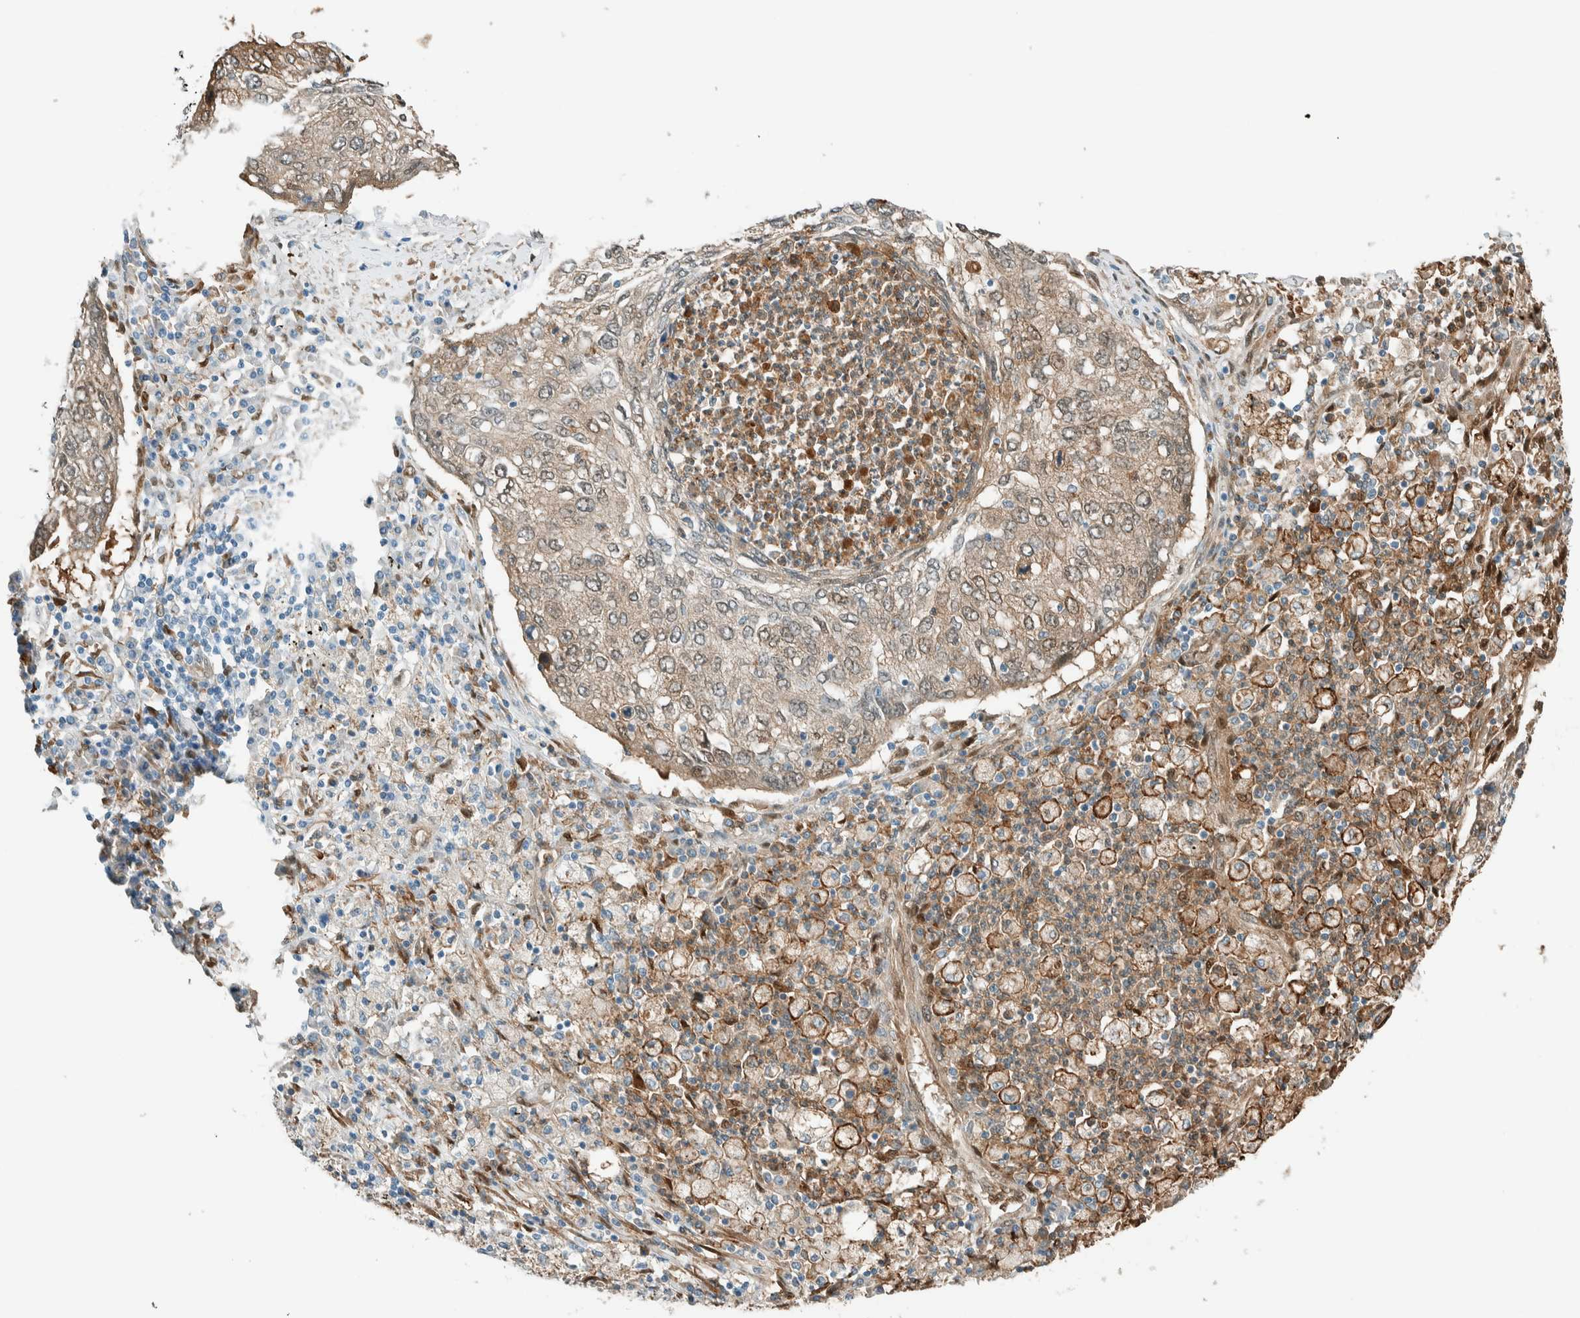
{"staining": {"intensity": "weak", "quantity": "25%-75%", "location": "cytoplasmic/membranous,nuclear"}, "tissue": "lung cancer", "cell_type": "Tumor cells", "image_type": "cancer", "snomed": [{"axis": "morphology", "description": "Squamous cell carcinoma, NOS"}, {"axis": "topography", "description": "Lung"}], "caption": "Lung squamous cell carcinoma stained for a protein (brown) exhibits weak cytoplasmic/membranous and nuclear positive positivity in approximately 25%-75% of tumor cells.", "gene": "NXN", "patient": {"sex": "female", "age": 63}}